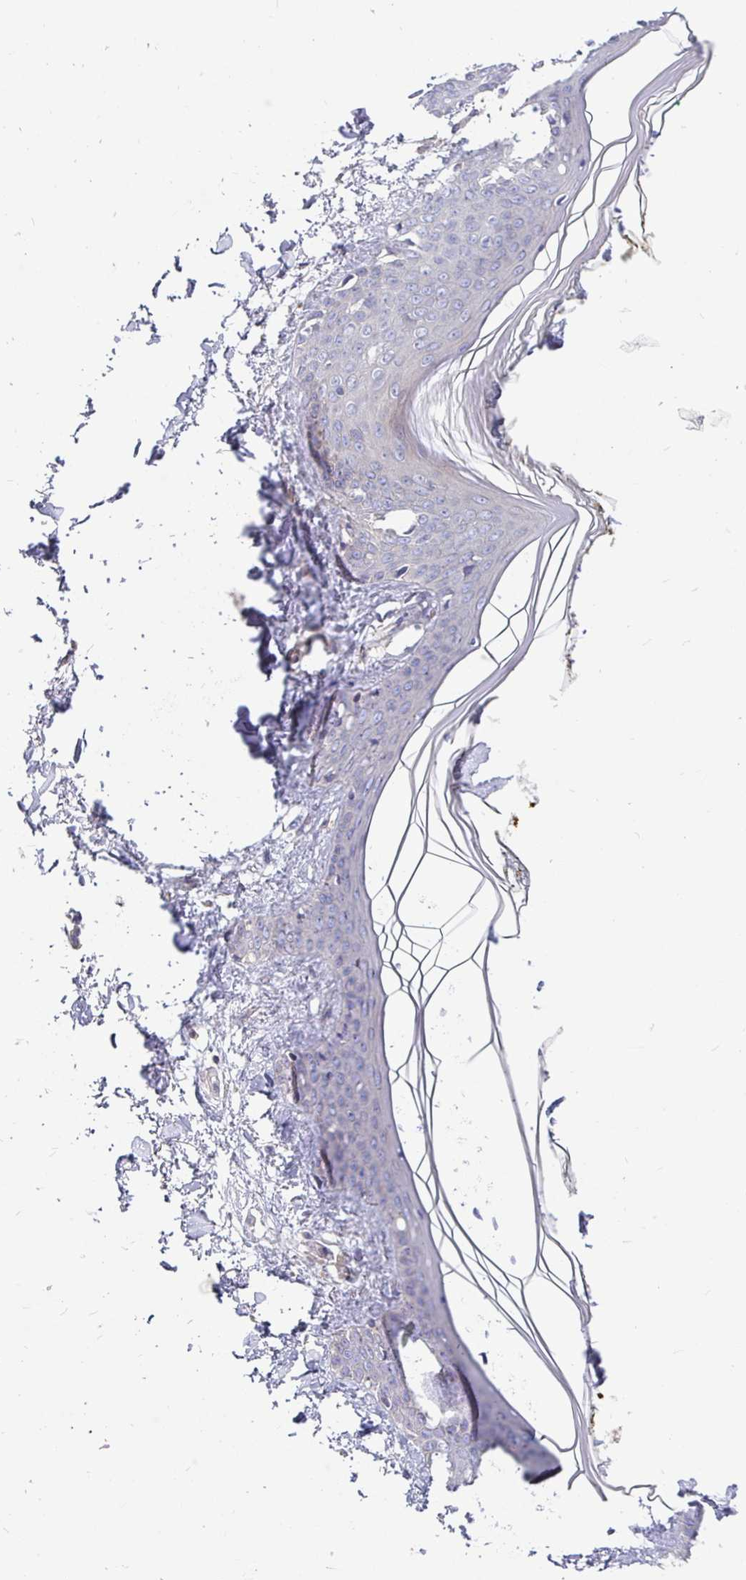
{"staining": {"intensity": "negative", "quantity": "none", "location": "none"}, "tissue": "skin", "cell_type": "Fibroblasts", "image_type": "normal", "snomed": [{"axis": "morphology", "description": "Normal tissue, NOS"}, {"axis": "topography", "description": "Skin"}], "caption": "This micrograph is of unremarkable skin stained with immunohistochemistry to label a protein in brown with the nuclei are counter-stained blue. There is no staining in fibroblasts. (Brightfield microscopy of DAB IHC at high magnification).", "gene": "KIF21A", "patient": {"sex": "female", "age": 34}}